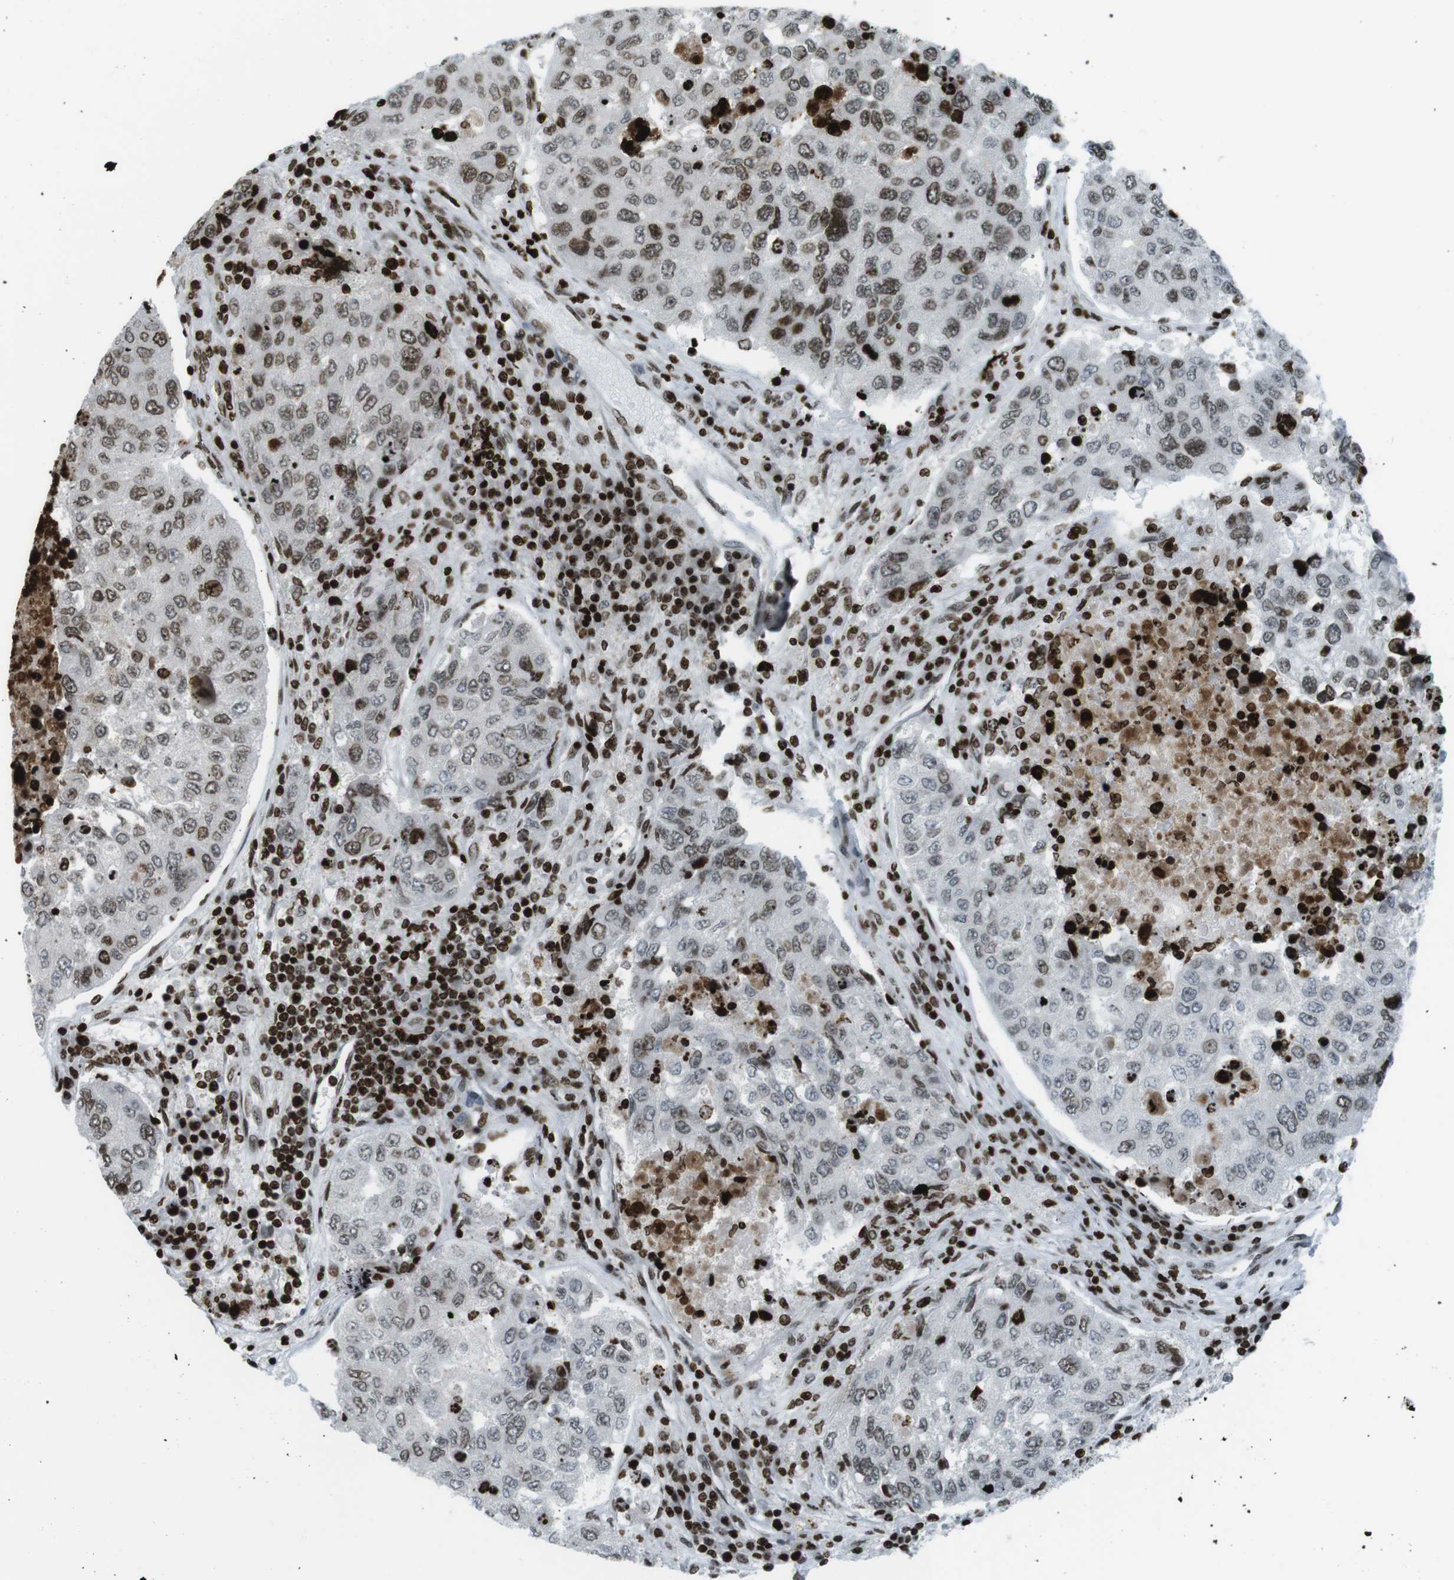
{"staining": {"intensity": "moderate", "quantity": "25%-75%", "location": "nuclear"}, "tissue": "urothelial cancer", "cell_type": "Tumor cells", "image_type": "cancer", "snomed": [{"axis": "morphology", "description": "Urothelial carcinoma, High grade"}, {"axis": "topography", "description": "Lymph node"}, {"axis": "topography", "description": "Urinary bladder"}], "caption": "Immunohistochemical staining of human urothelial cancer reveals moderate nuclear protein expression in approximately 25%-75% of tumor cells.", "gene": "H2AC8", "patient": {"sex": "male", "age": 51}}